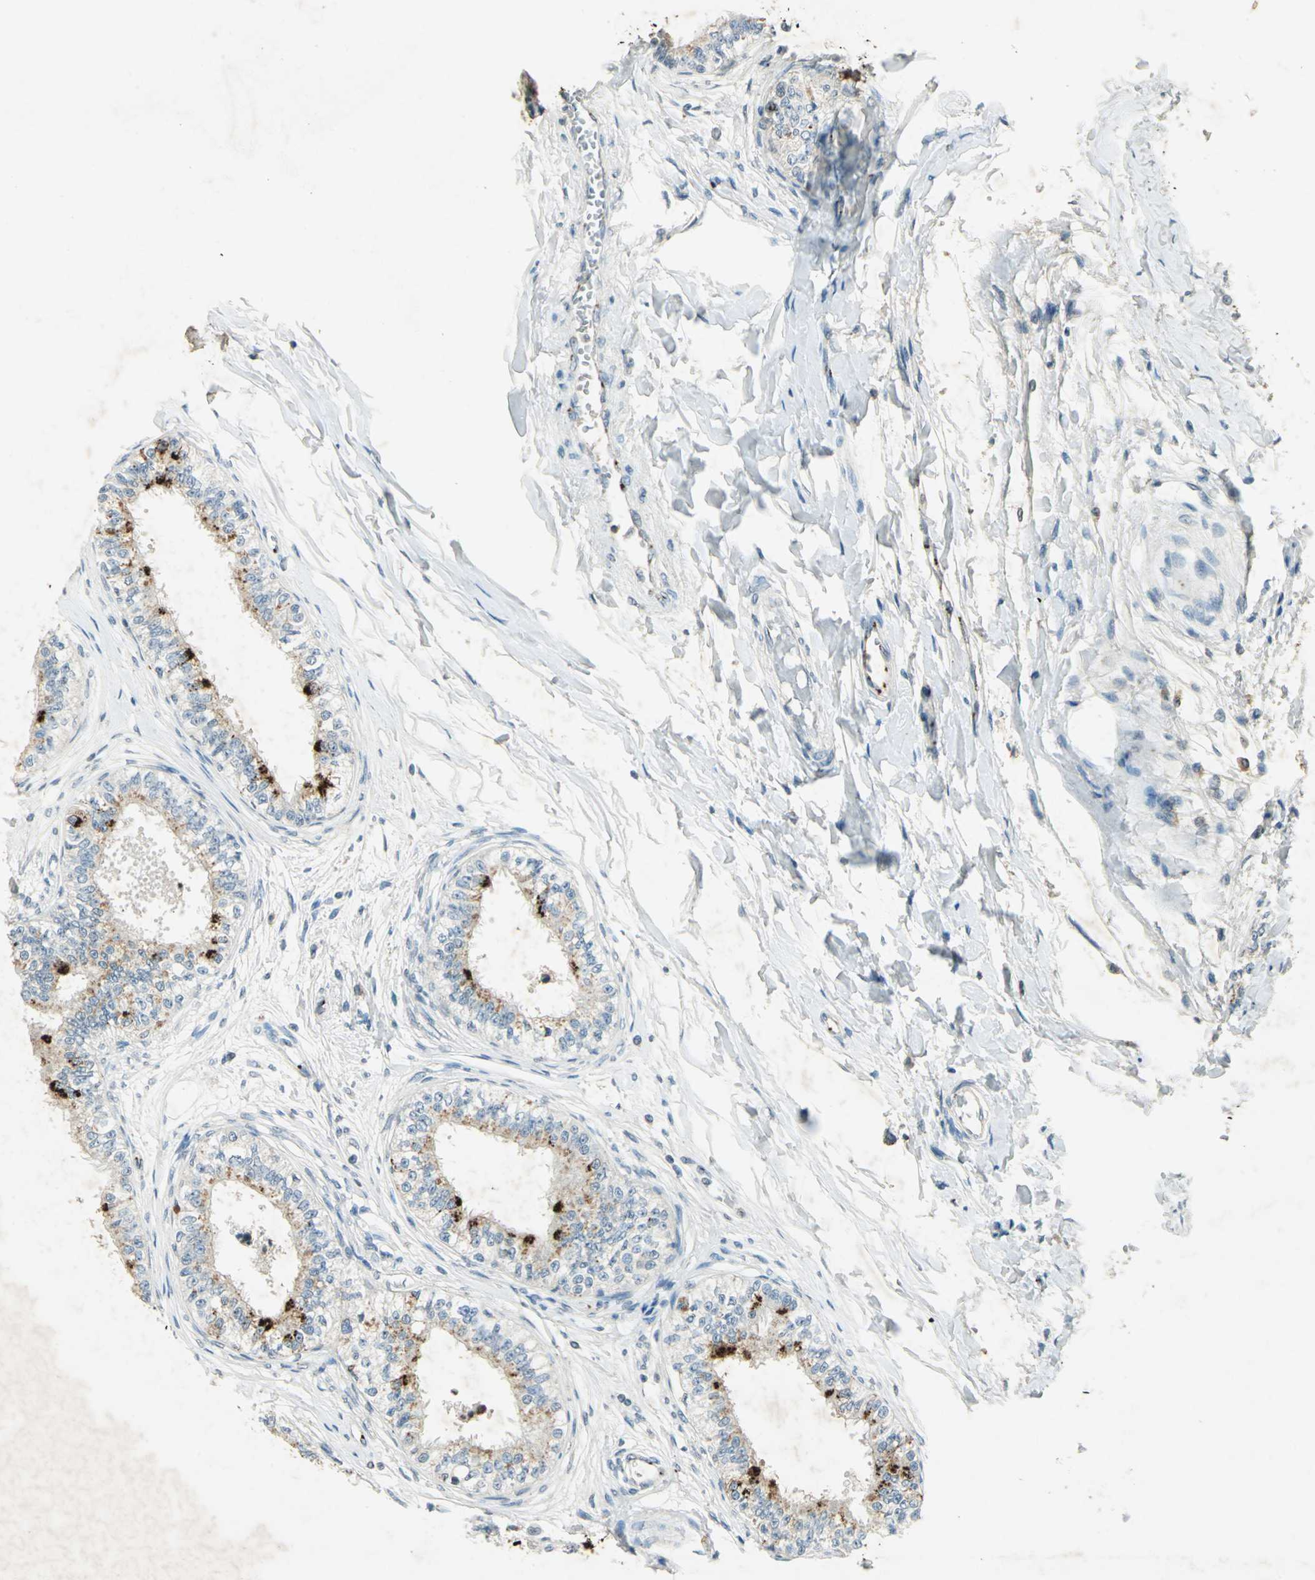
{"staining": {"intensity": "strong", "quantity": ">75%", "location": "cytoplasmic/membranous"}, "tissue": "epididymis", "cell_type": "Glandular cells", "image_type": "normal", "snomed": [{"axis": "morphology", "description": "Normal tissue, NOS"}, {"axis": "morphology", "description": "Adenocarcinoma, metastatic, NOS"}, {"axis": "topography", "description": "Testis"}, {"axis": "topography", "description": "Epididymis"}], "caption": "Brown immunohistochemical staining in normal human epididymis exhibits strong cytoplasmic/membranous expression in approximately >75% of glandular cells.", "gene": "CAMK2B", "patient": {"sex": "male", "age": 26}}